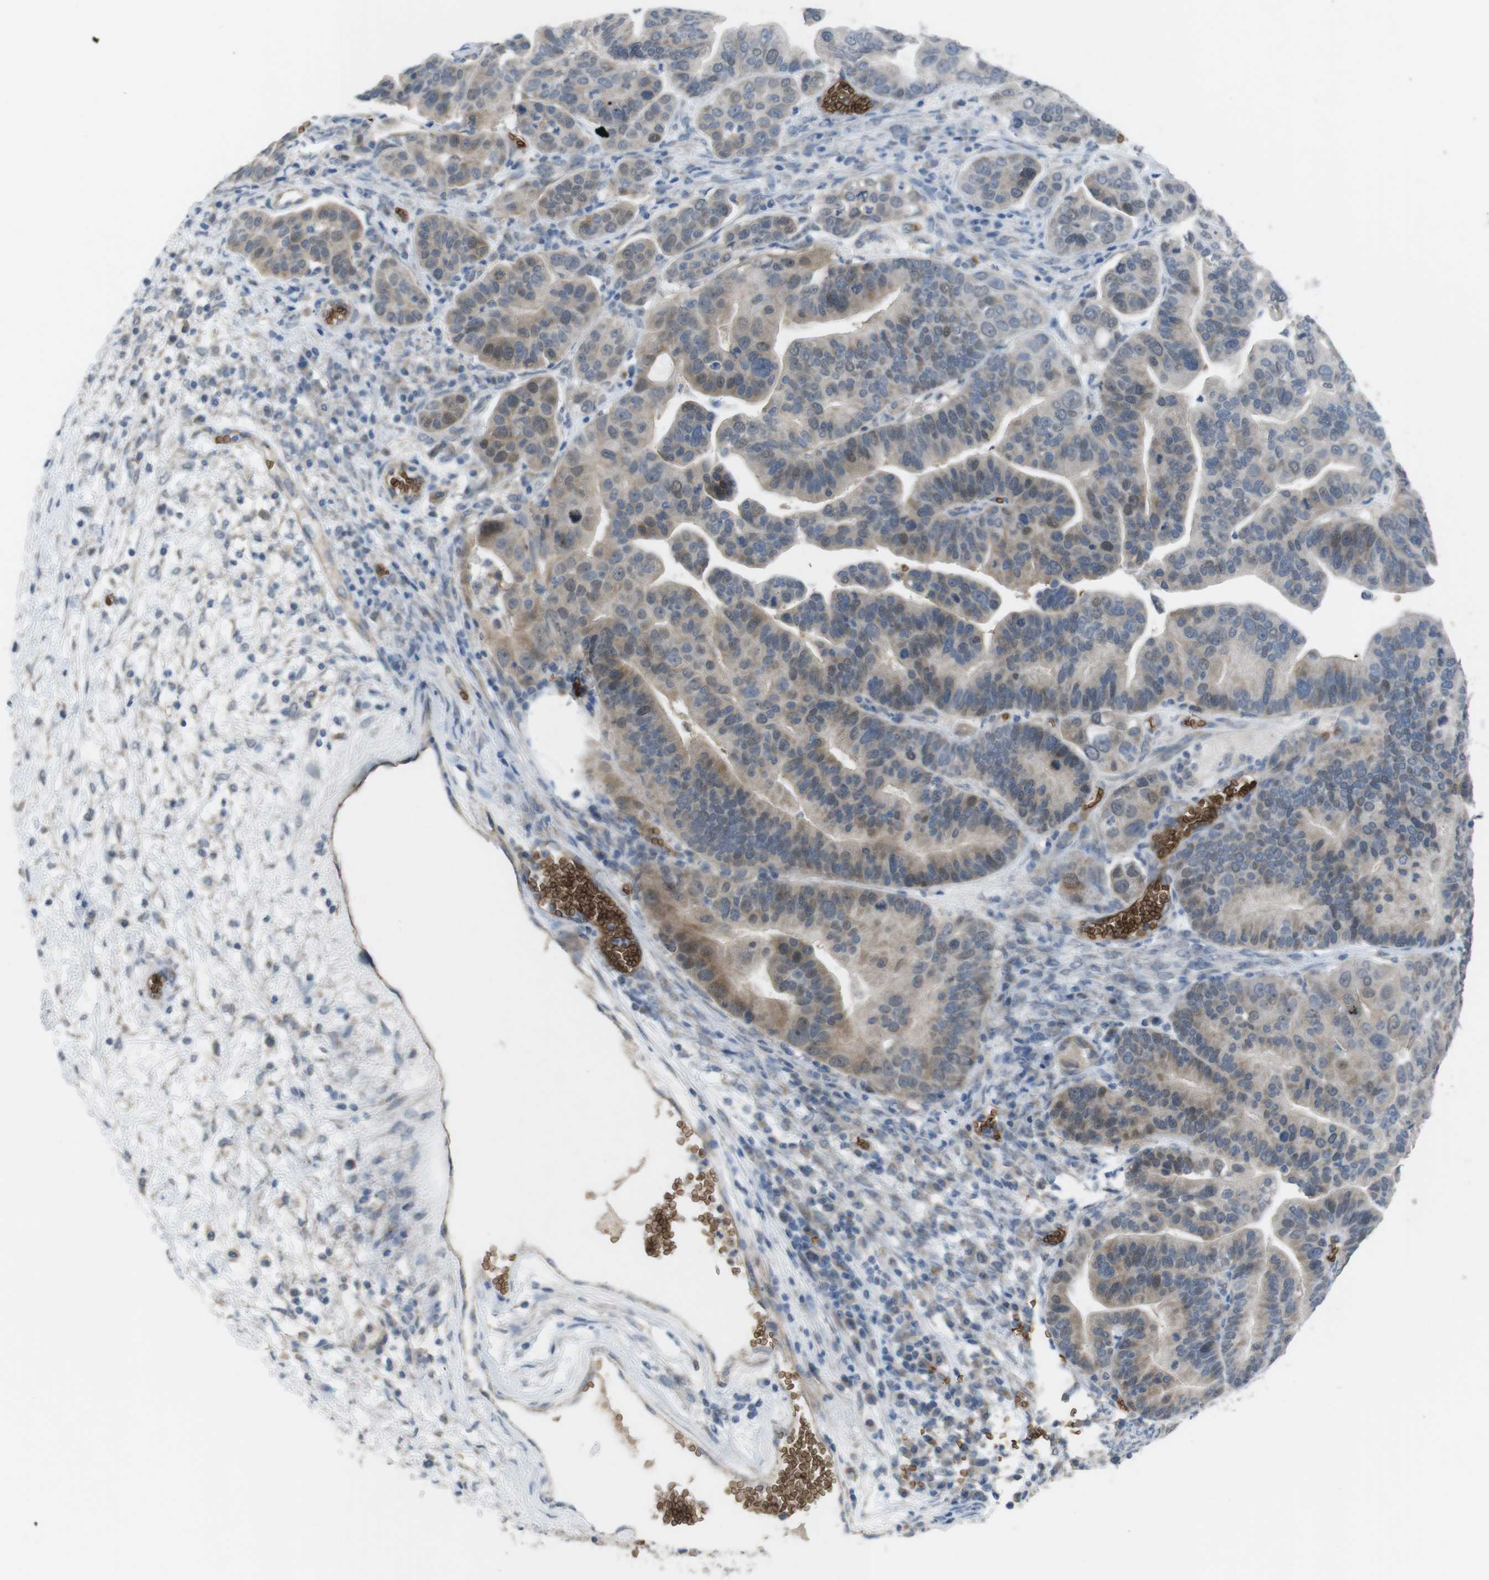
{"staining": {"intensity": "moderate", "quantity": "25%-75%", "location": "cytoplasmic/membranous"}, "tissue": "ovarian cancer", "cell_type": "Tumor cells", "image_type": "cancer", "snomed": [{"axis": "morphology", "description": "Cystadenocarcinoma, serous, NOS"}, {"axis": "topography", "description": "Ovary"}], "caption": "Ovarian cancer tissue exhibits moderate cytoplasmic/membranous expression in approximately 25%-75% of tumor cells", "gene": "GYPA", "patient": {"sex": "female", "age": 56}}